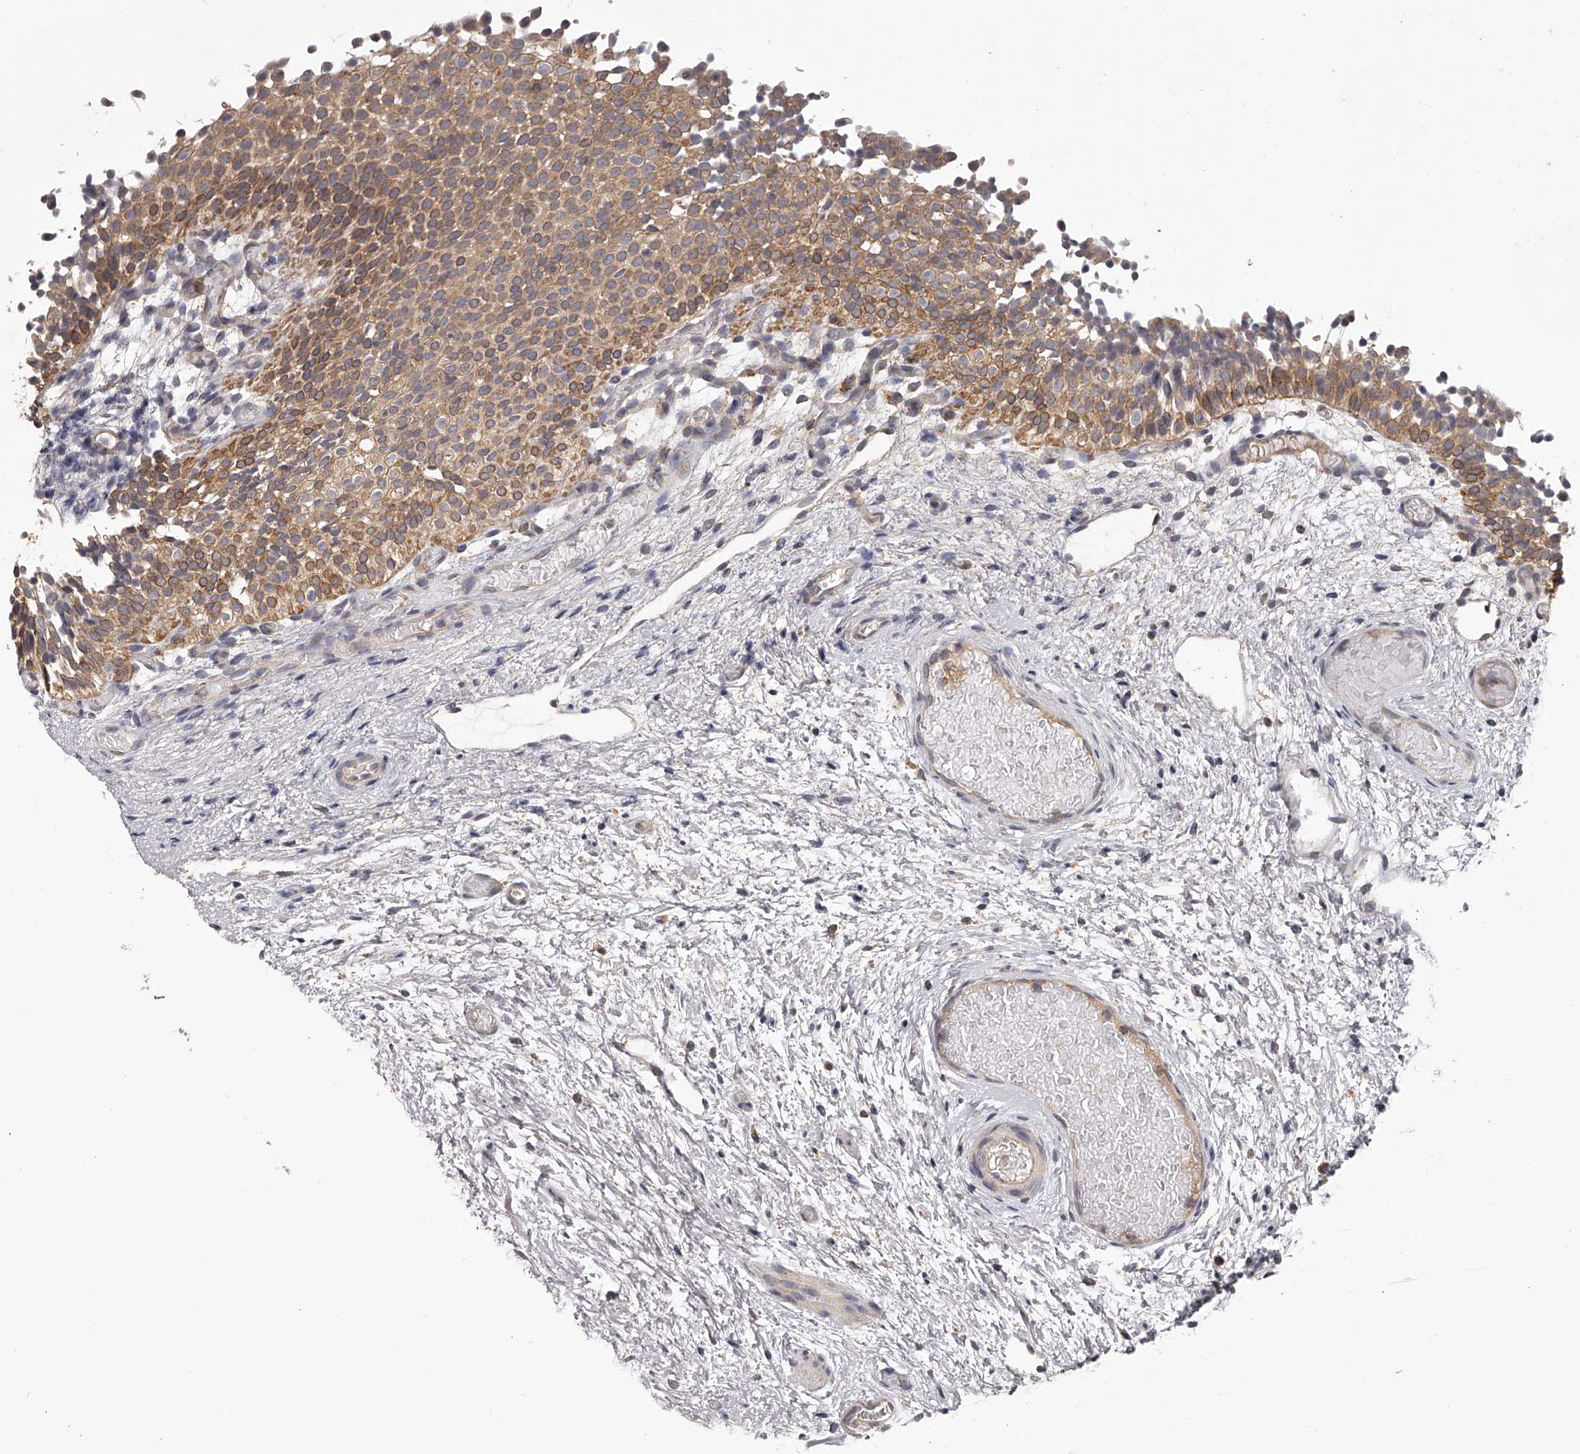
{"staining": {"intensity": "moderate", "quantity": ">75%", "location": "cytoplasmic/membranous"}, "tissue": "urinary bladder", "cell_type": "Urothelial cells", "image_type": "normal", "snomed": [{"axis": "morphology", "description": "Normal tissue, NOS"}, {"axis": "topography", "description": "Urinary bladder"}], "caption": "About >75% of urothelial cells in normal human urinary bladder reveal moderate cytoplasmic/membranous protein expression as visualized by brown immunohistochemical staining.", "gene": "TNN", "patient": {"sex": "male", "age": 1}}